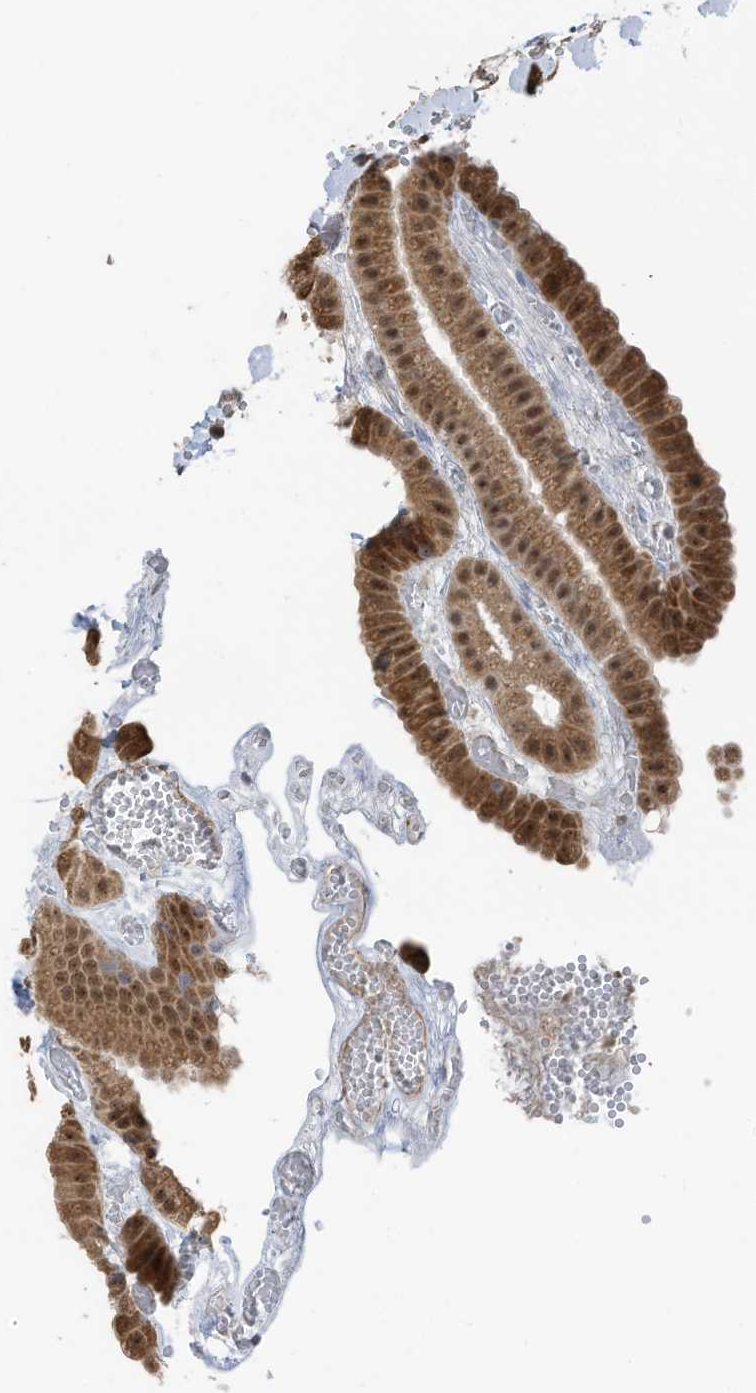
{"staining": {"intensity": "strong", "quantity": ">75%", "location": "cytoplasmic/membranous,nuclear"}, "tissue": "gallbladder", "cell_type": "Glandular cells", "image_type": "normal", "snomed": [{"axis": "morphology", "description": "Normal tissue, NOS"}, {"axis": "topography", "description": "Gallbladder"}], "caption": "This image displays immunohistochemistry staining of benign gallbladder, with high strong cytoplasmic/membranous,nuclear expression in about >75% of glandular cells.", "gene": "ERLEC1", "patient": {"sex": "female", "age": 64}}